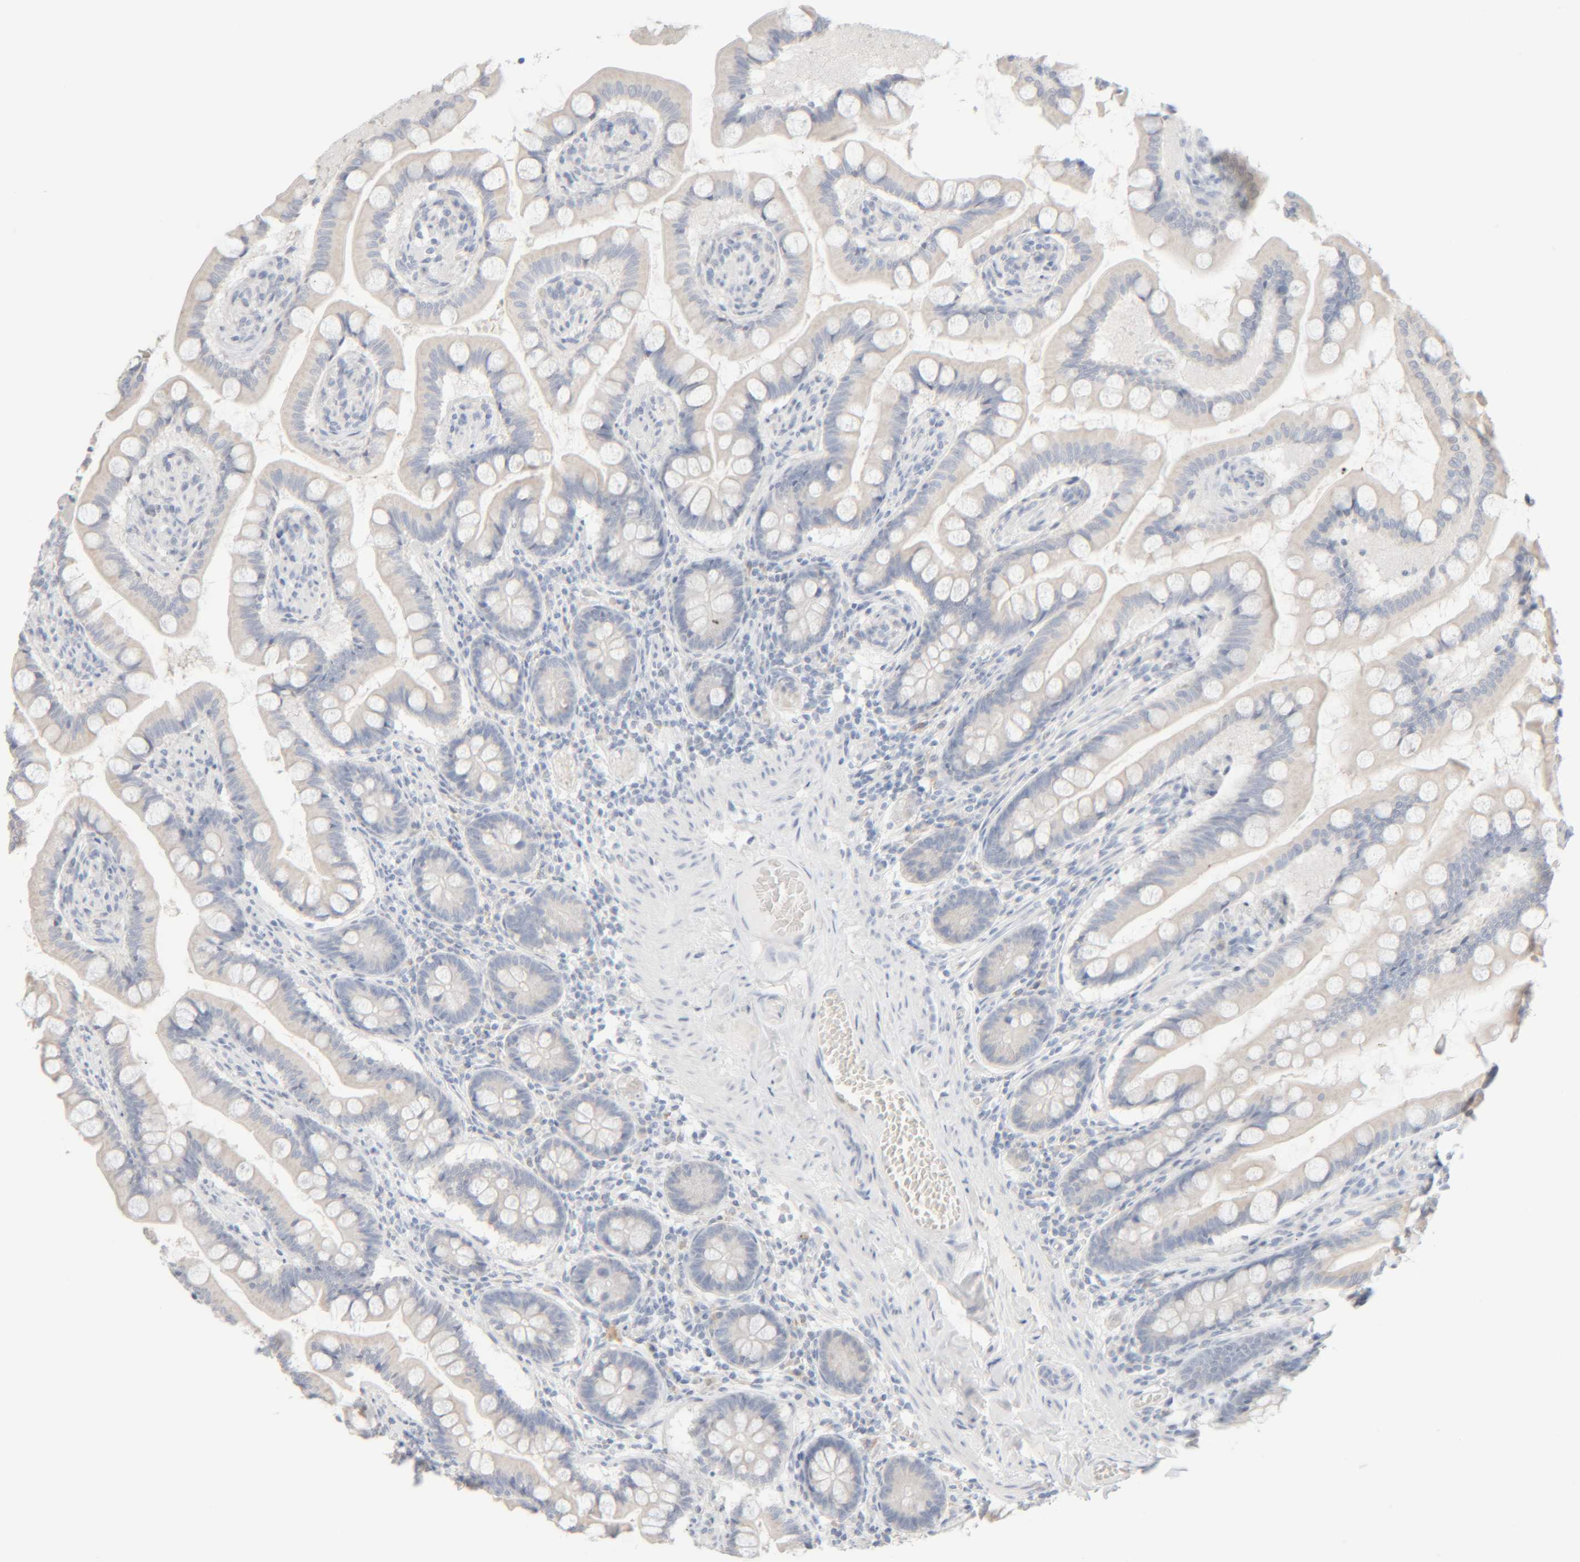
{"staining": {"intensity": "weak", "quantity": "<25%", "location": "cytoplasmic/membranous"}, "tissue": "small intestine", "cell_type": "Glandular cells", "image_type": "normal", "snomed": [{"axis": "morphology", "description": "Normal tissue, NOS"}, {"axis": "topography", "description": "Small intestine"}], "caption": "Small intestine stained for a protein using immunohistochemistry displays no expression glandular cells.", "gene": "RIDA", "patient": {"sex": "male", "age": 41}}